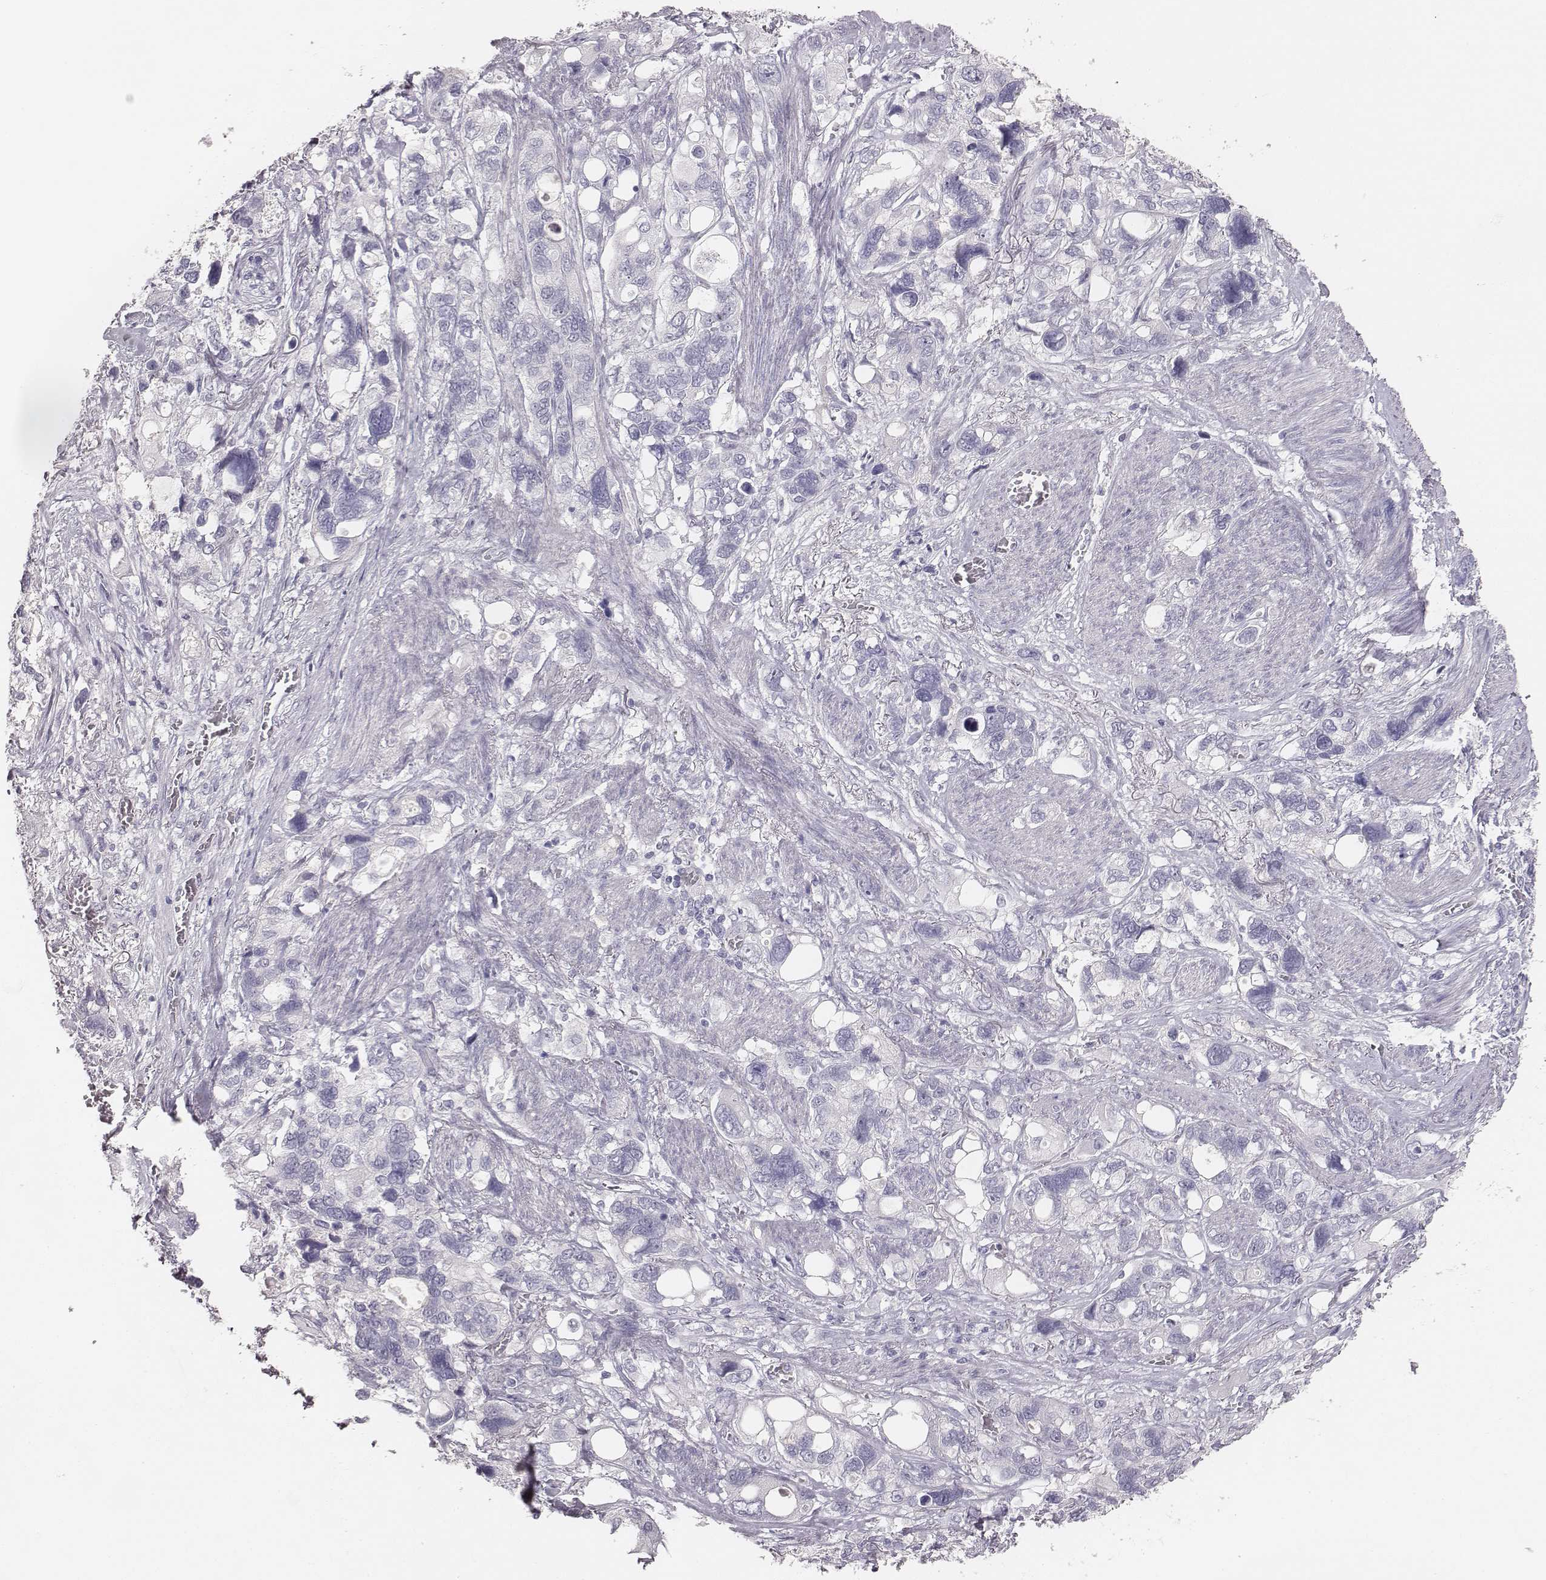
{"staining": {"intensity": "negative", "quantity": "none", "location": "none"}, "tissue": "stomach cancer", "cell_type": "Tumor cells", "image_type": "cancer", "snomed": [{"axis": "morphology", "description": "Adenocarcinoma, NOS"}, {"axis": "topography", "description": "Stomach, upper"}], "caption": "Tumor cells are negative for brown protein staining in stomach adenocarcinoma.", "gene": "MYH6", "patient": {"sex": "female", "age": 81}}